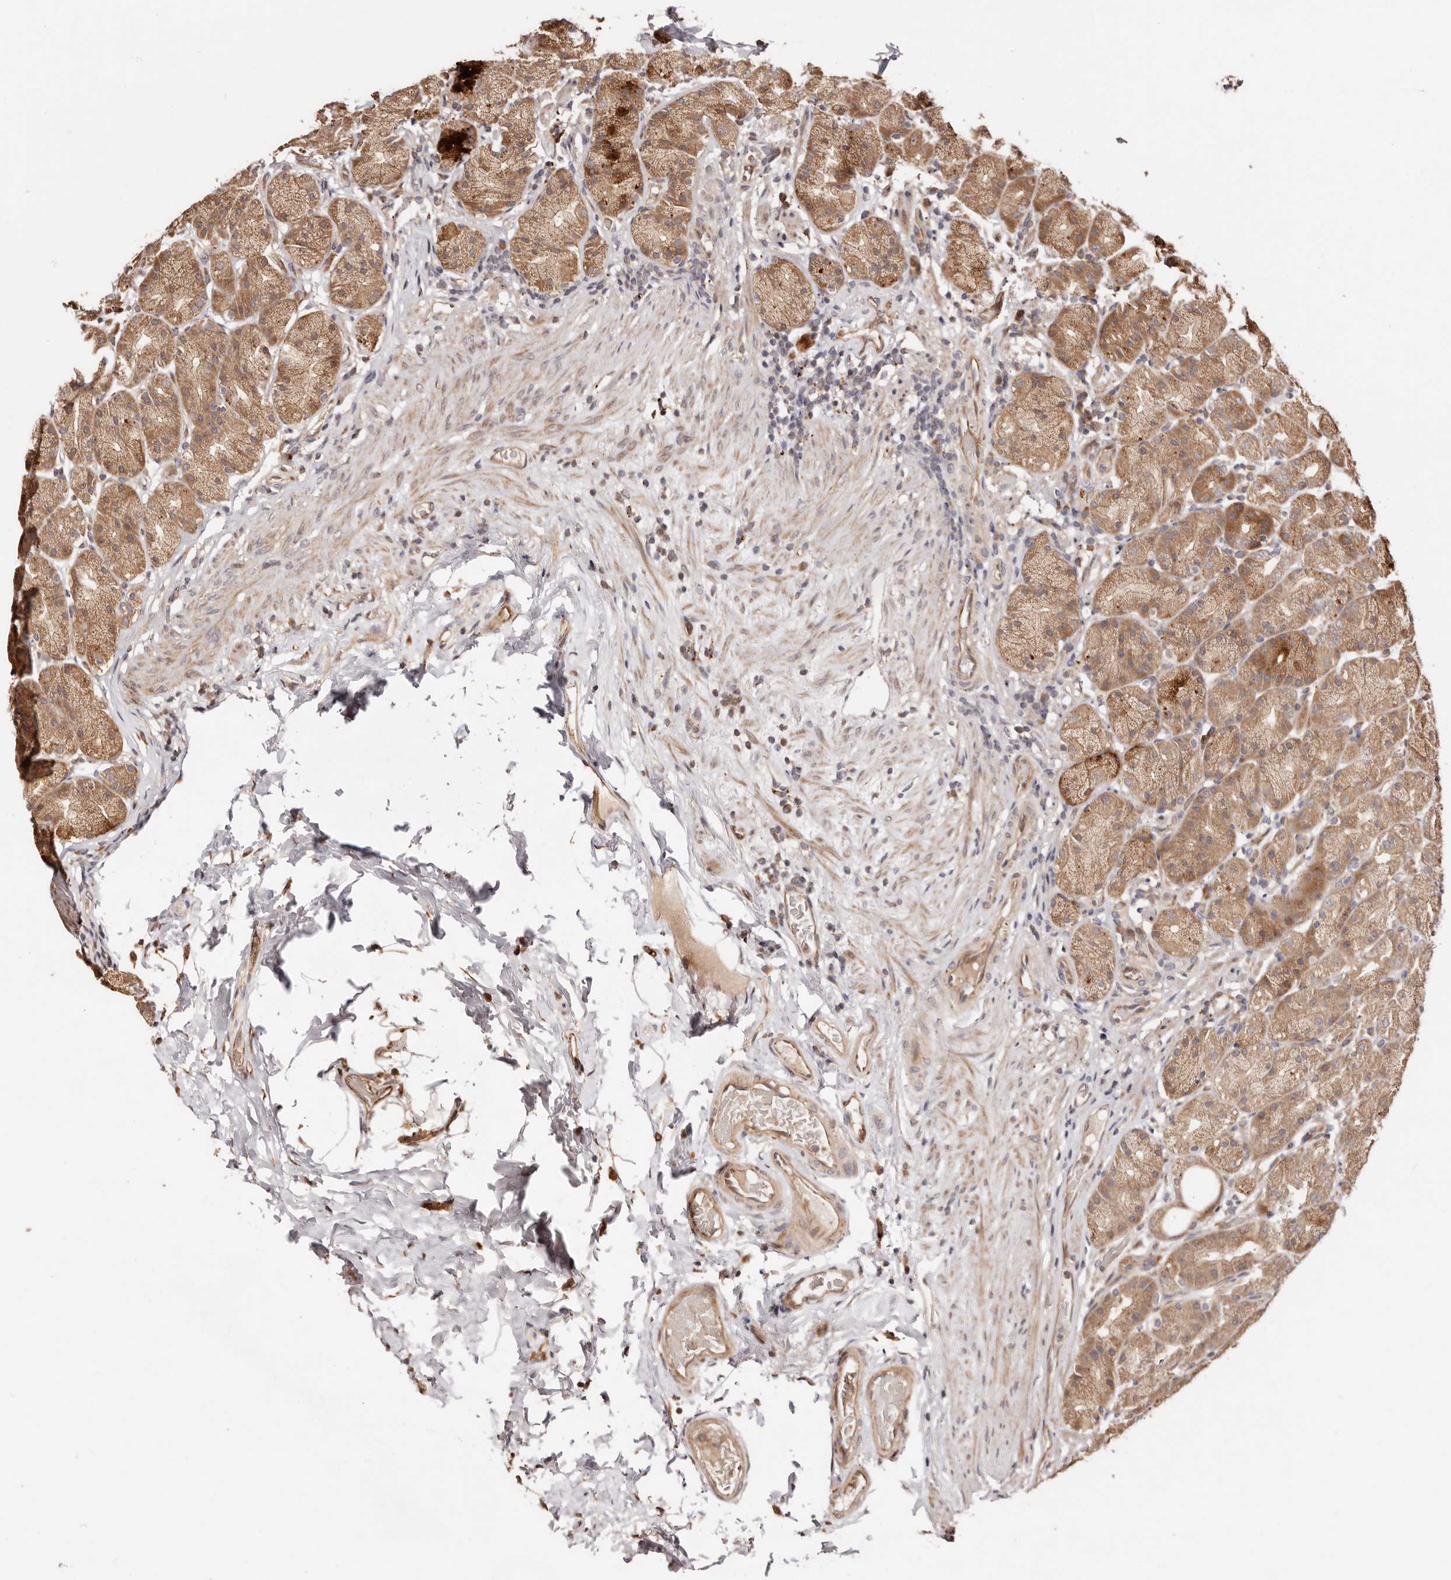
{"staining": {"intensity": "strong", "quantity": "25%-75%", "location": "cytoplasmic/membranous"}, "tissue": "stomach", "cell_type": "Glandular cells", "image_type": "normal", "snomed": [{"axis": "morphology", "description": "Normal tissue, NOS"}, {"axis": "topography", "description": "Stomach, upper"}], "caption": "Protein staining by immunohistochemistry (IHC) reveals strong cytoplasmic/membranous positivity in approximately 25%-75% of glandular cells in unremarkable stomach. Nuclei are stained in blue.", "gene": "PTPN22", "patient": {"sex": "male", "age": 68}}